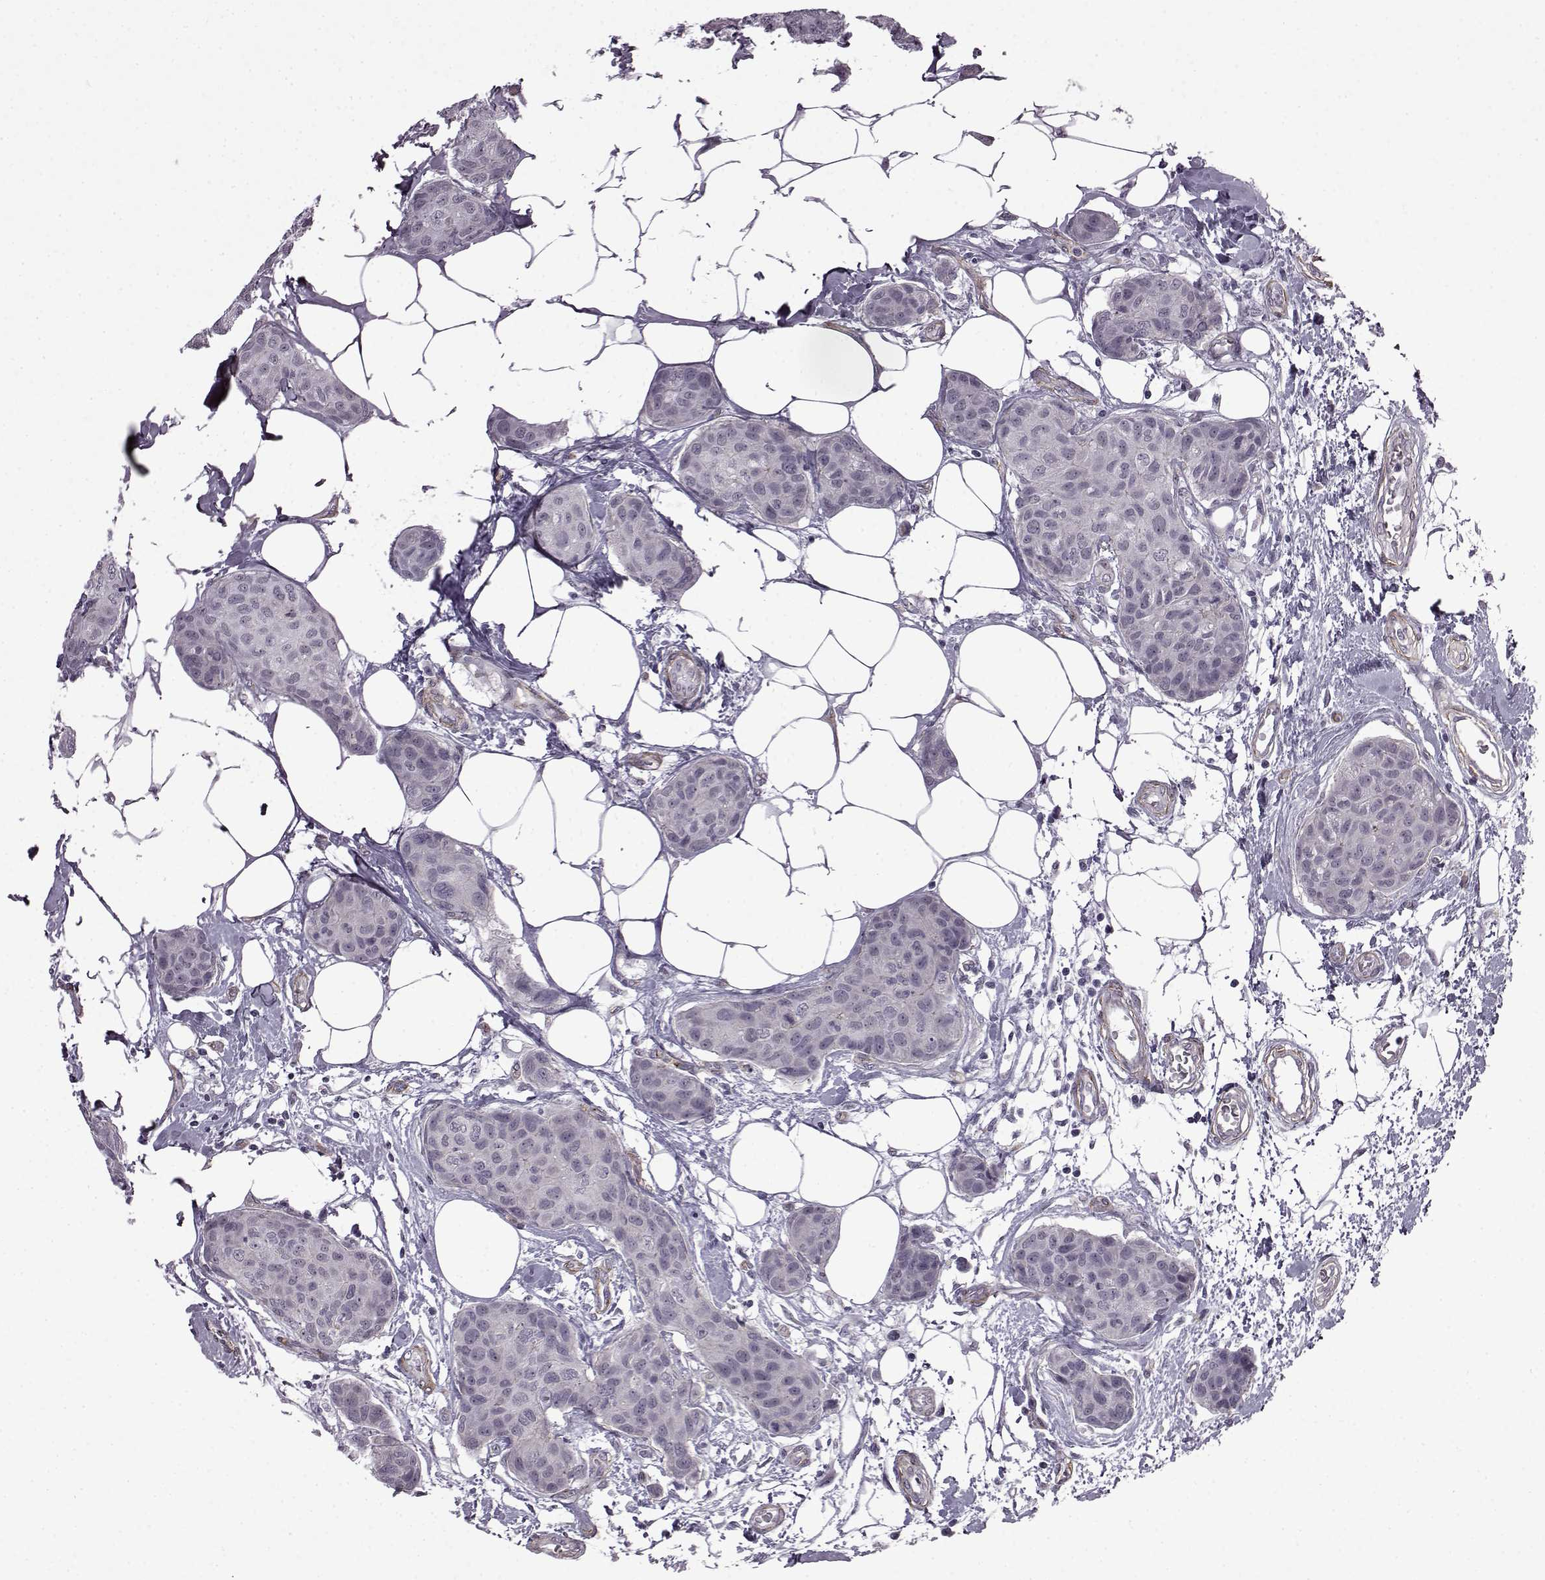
{"staining": {"intensity": "negative", "quantity": "none", "location": "none"}, "tissue": "breast cancer", "cell_type": "Tumor cells", "image_type": "cancer", "snomed": [{"axis": "morphology", "description": "Duct carcinoma"}, {"axis": "topography", "description": "Breast"}], "caption": "Photomicrograph shows no significant protein expression in tumor cells of breast cancer. (DAB (3,3'-diaminobenzidine) immunohistochemistry, high magnification).", "gene": "SYNPO2", "patient": {"sex": "female", "age": 80}}